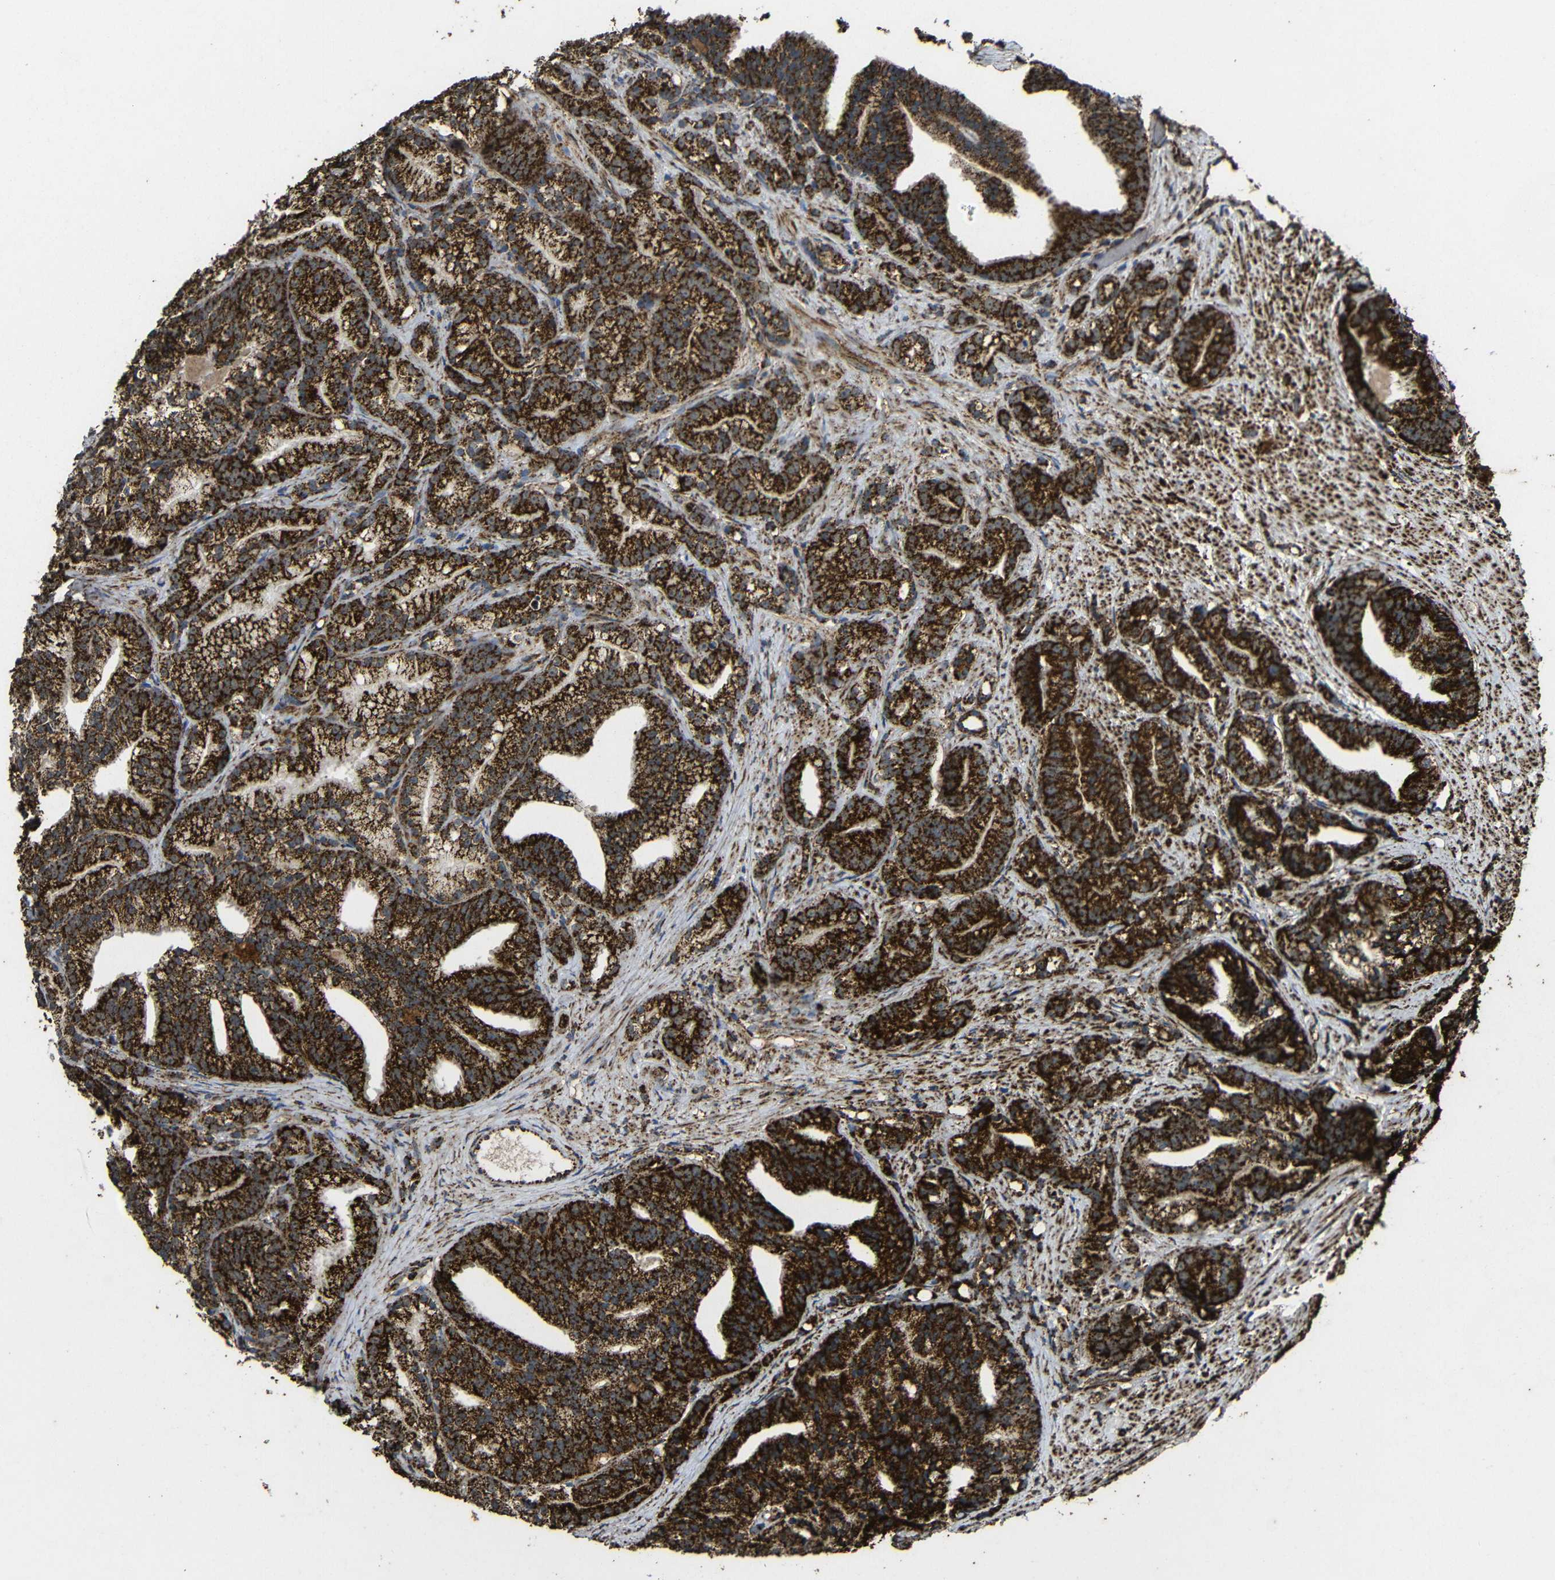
{"staining": {"intensity": "strong", "quantity": ">75%", "location": "cytoplasmic/membranous"}, "tissue": "prostate cancer", "cell_type": "Tumor cells", "image_type": "cancer", "snomed": [{"axis": "morphology", "description": "Adenocarcinoma, Low grade"}, {"axis": "topography", "description": "Prostate"}], "caption": "Protein analysis of prostate cancer (adenocarcinoma (low-grade)) tissue demonstrates strong cytoplasmic/membranous expression in about >75% of tumor cells. The protein of interest is stained brown, and the nuclei are stained in blue (DAB IHC with brightfield microscopy, high magnification).", "gene": "ATP5F1A", "patient": {"sex": "male", "age": 89}}